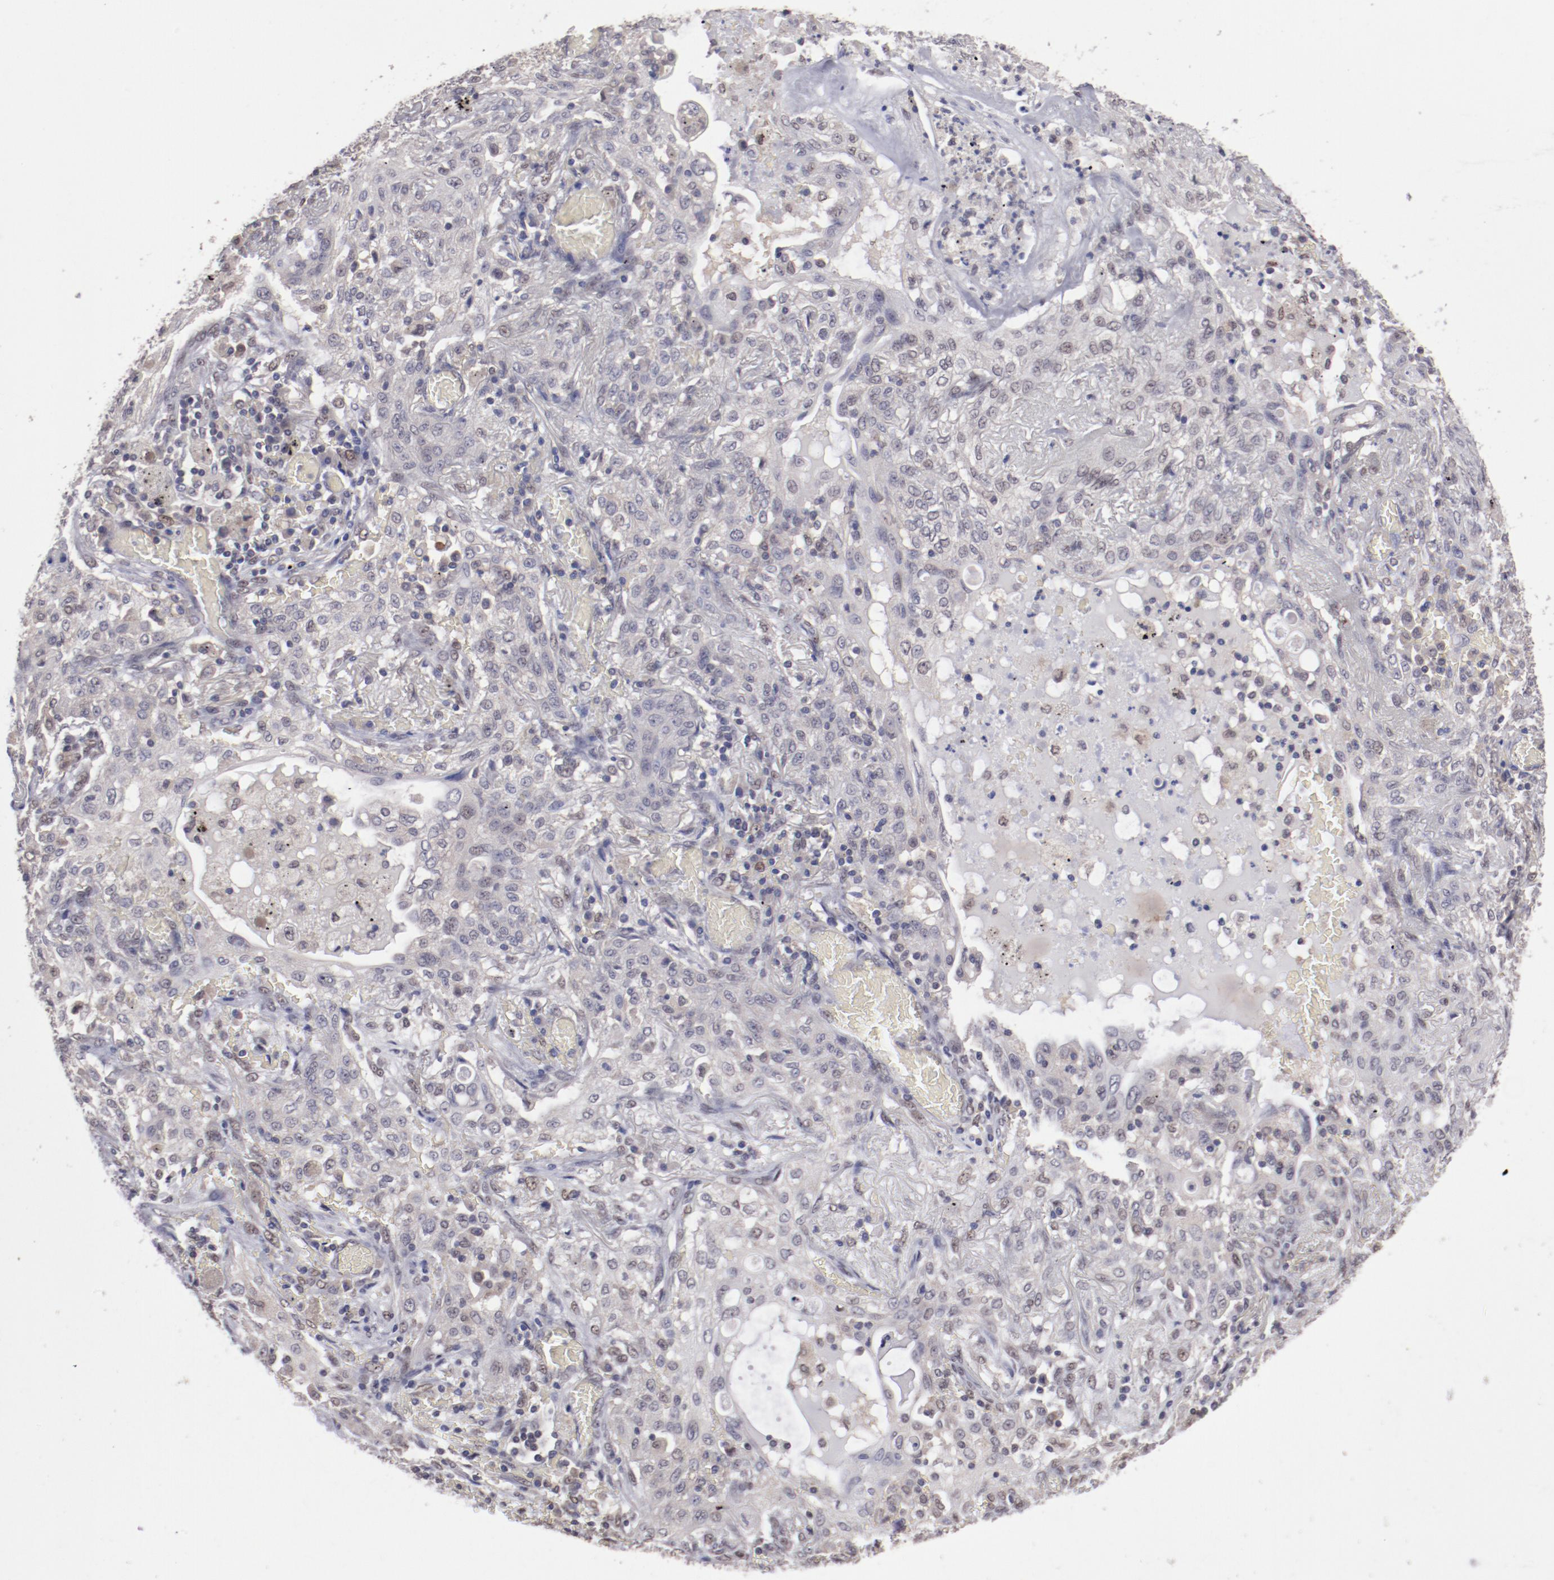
{"staining": {"intensity": "weak", "quantity": "<25%", "location": "nuclear"}, "tissue": "lung cancer", "cell_type": "Tumor cells", "image_type": "cancer", "snomed": [{"axis": "morphology", "description": "Squamous cell carcinoma, NOS"}, {"axis": "topography", "description": "Lung"}], "caption": "Lung cancer was stained to show a protein in brown. There is no significant staining in tumor cells. (DAB immunohistochemistry (IHC) with hematoxylin counter stain).", "gene": "ARNT", "patient": {"sex": "female", "age": 47}}